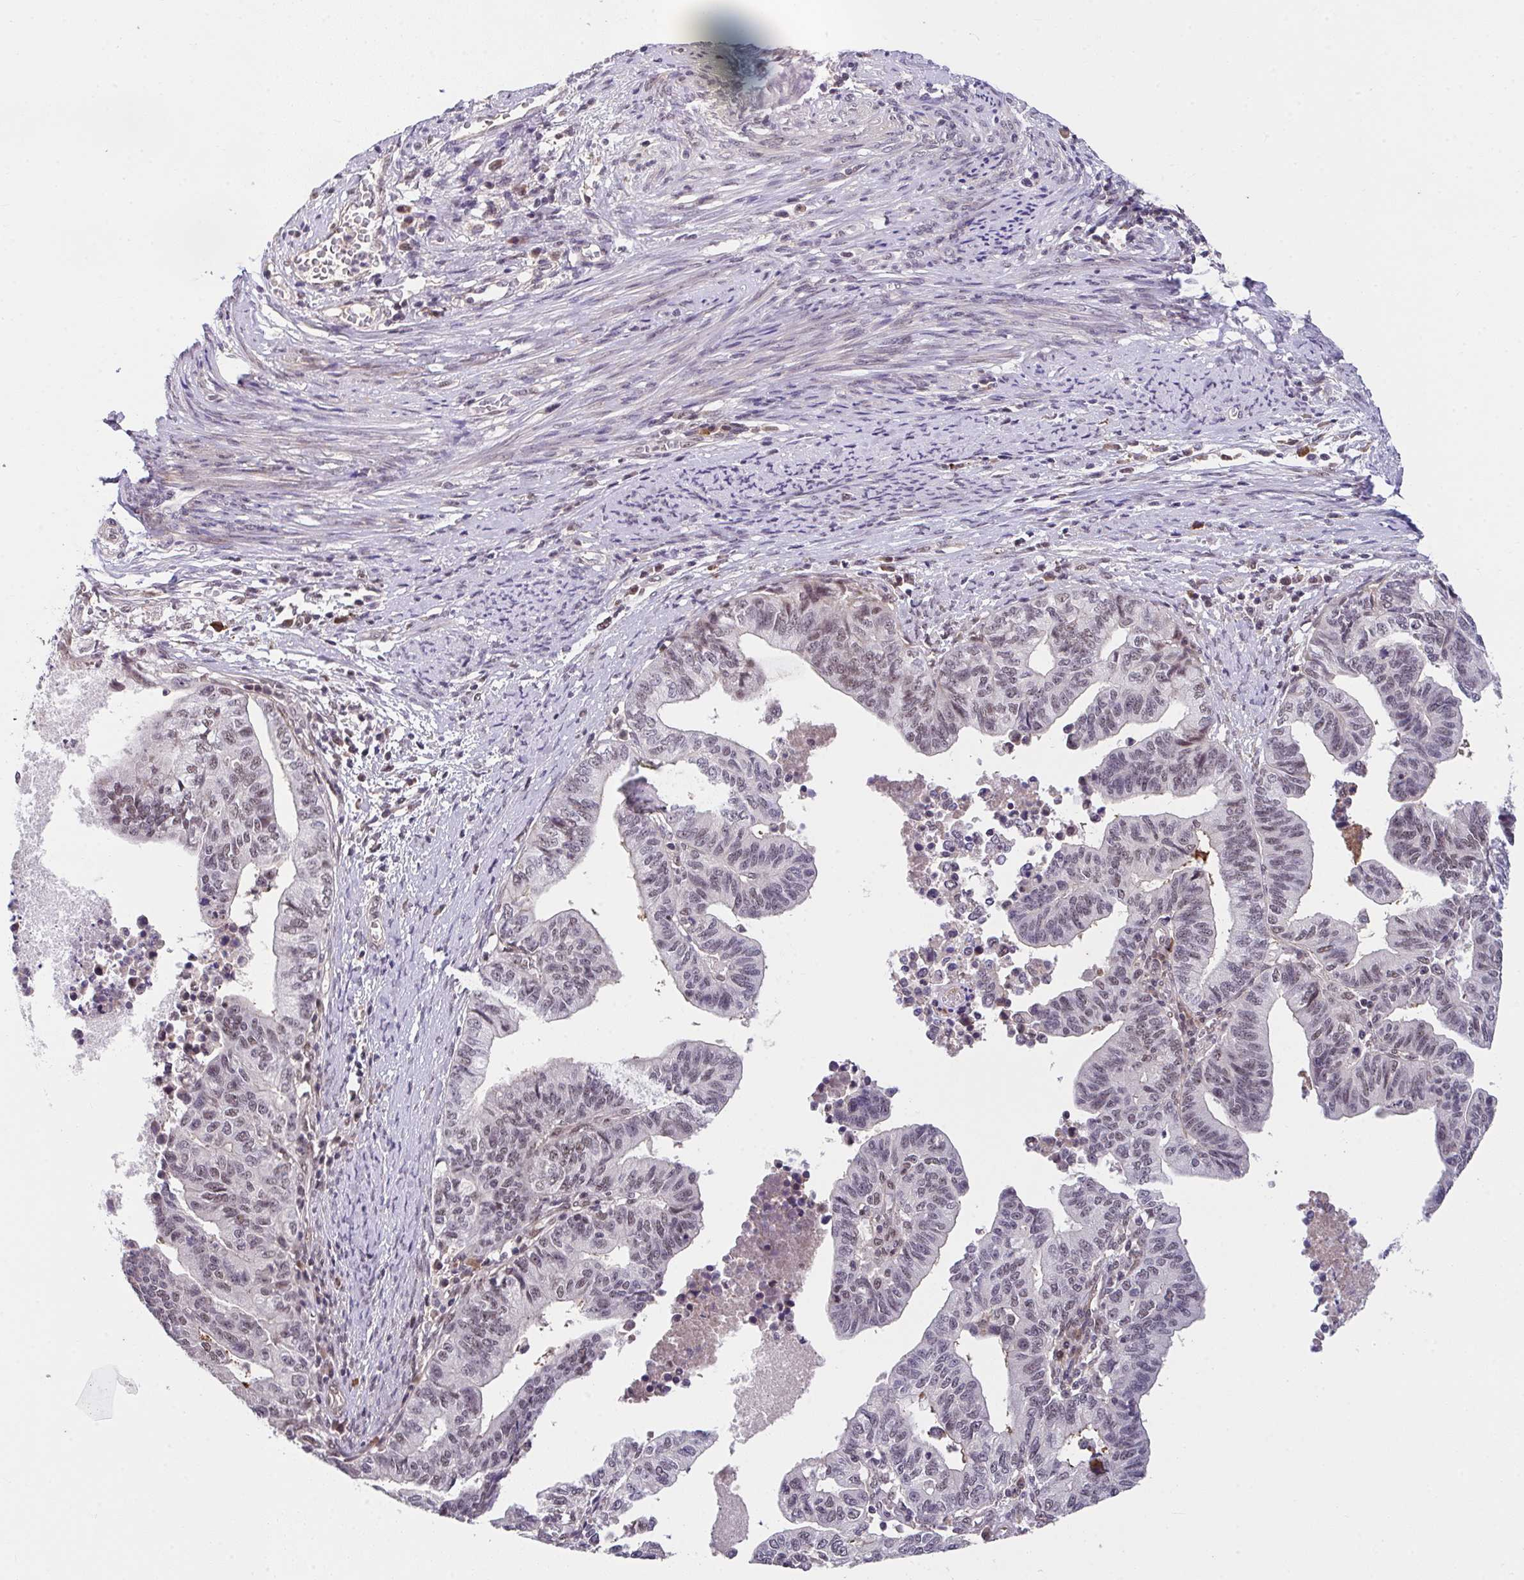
{"staining": {"intensity": "weak", "quantity": "25%-75%", "location": "nuclear"}, "tissue": "endometrial cancer", "cell_type": "Tumor cells", "image_type": "cancer", "snomed": [{"axis": "morphology", "description": "Adenocarcinoma, NOS"}, {"axis": "topography", "description": "Endometrium"}], "caption": "Protein expression analysis of human adenocarcinoma (endometrial) reveals weak nuclear positivity in about 25%-75% of tumor cells.", "gene": "RBBP6", "patient": {"sex": "female", "age": 65}}